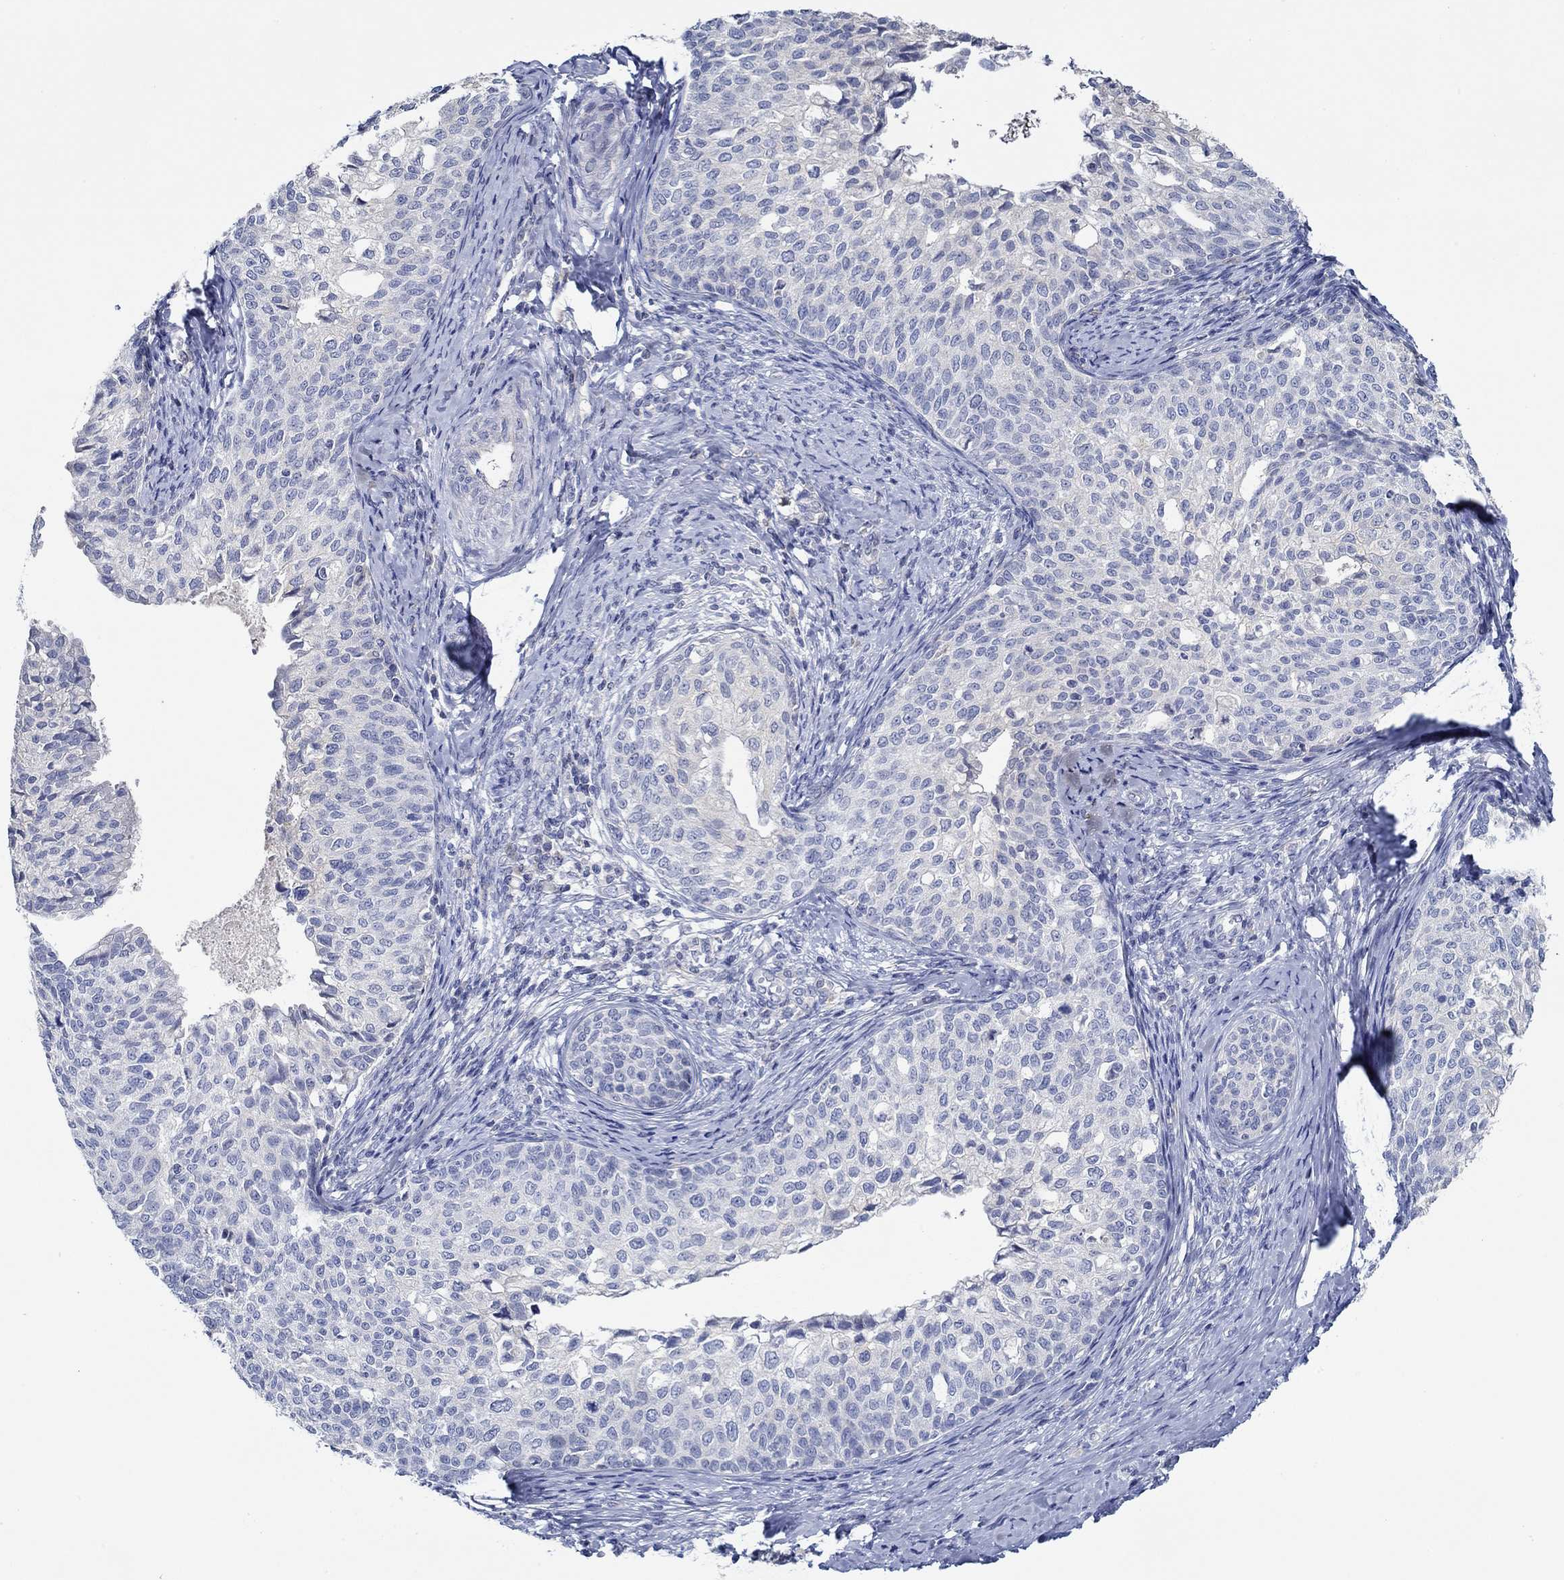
{"staining": {"intensity": "negative", "quantity": "none", "location": "none"}, "tissue": "cervical cancer", "cell_type": "Tumor cells", "image_type": "cancer", "snomed": [{"axis": "morphology", "description": "Squamous cell carcinoma, NOS"}, {"axis": "topography", "description": "Cervix"}], "caption": "IHC image of neoplastic tissue: human cervical cancer stained with DAB (3,3'-diaminobenzidine) displays no significant protein expression in tumor cells.", "gene": "CFAP61", "patient": {"sex": "female", "age": 51}}